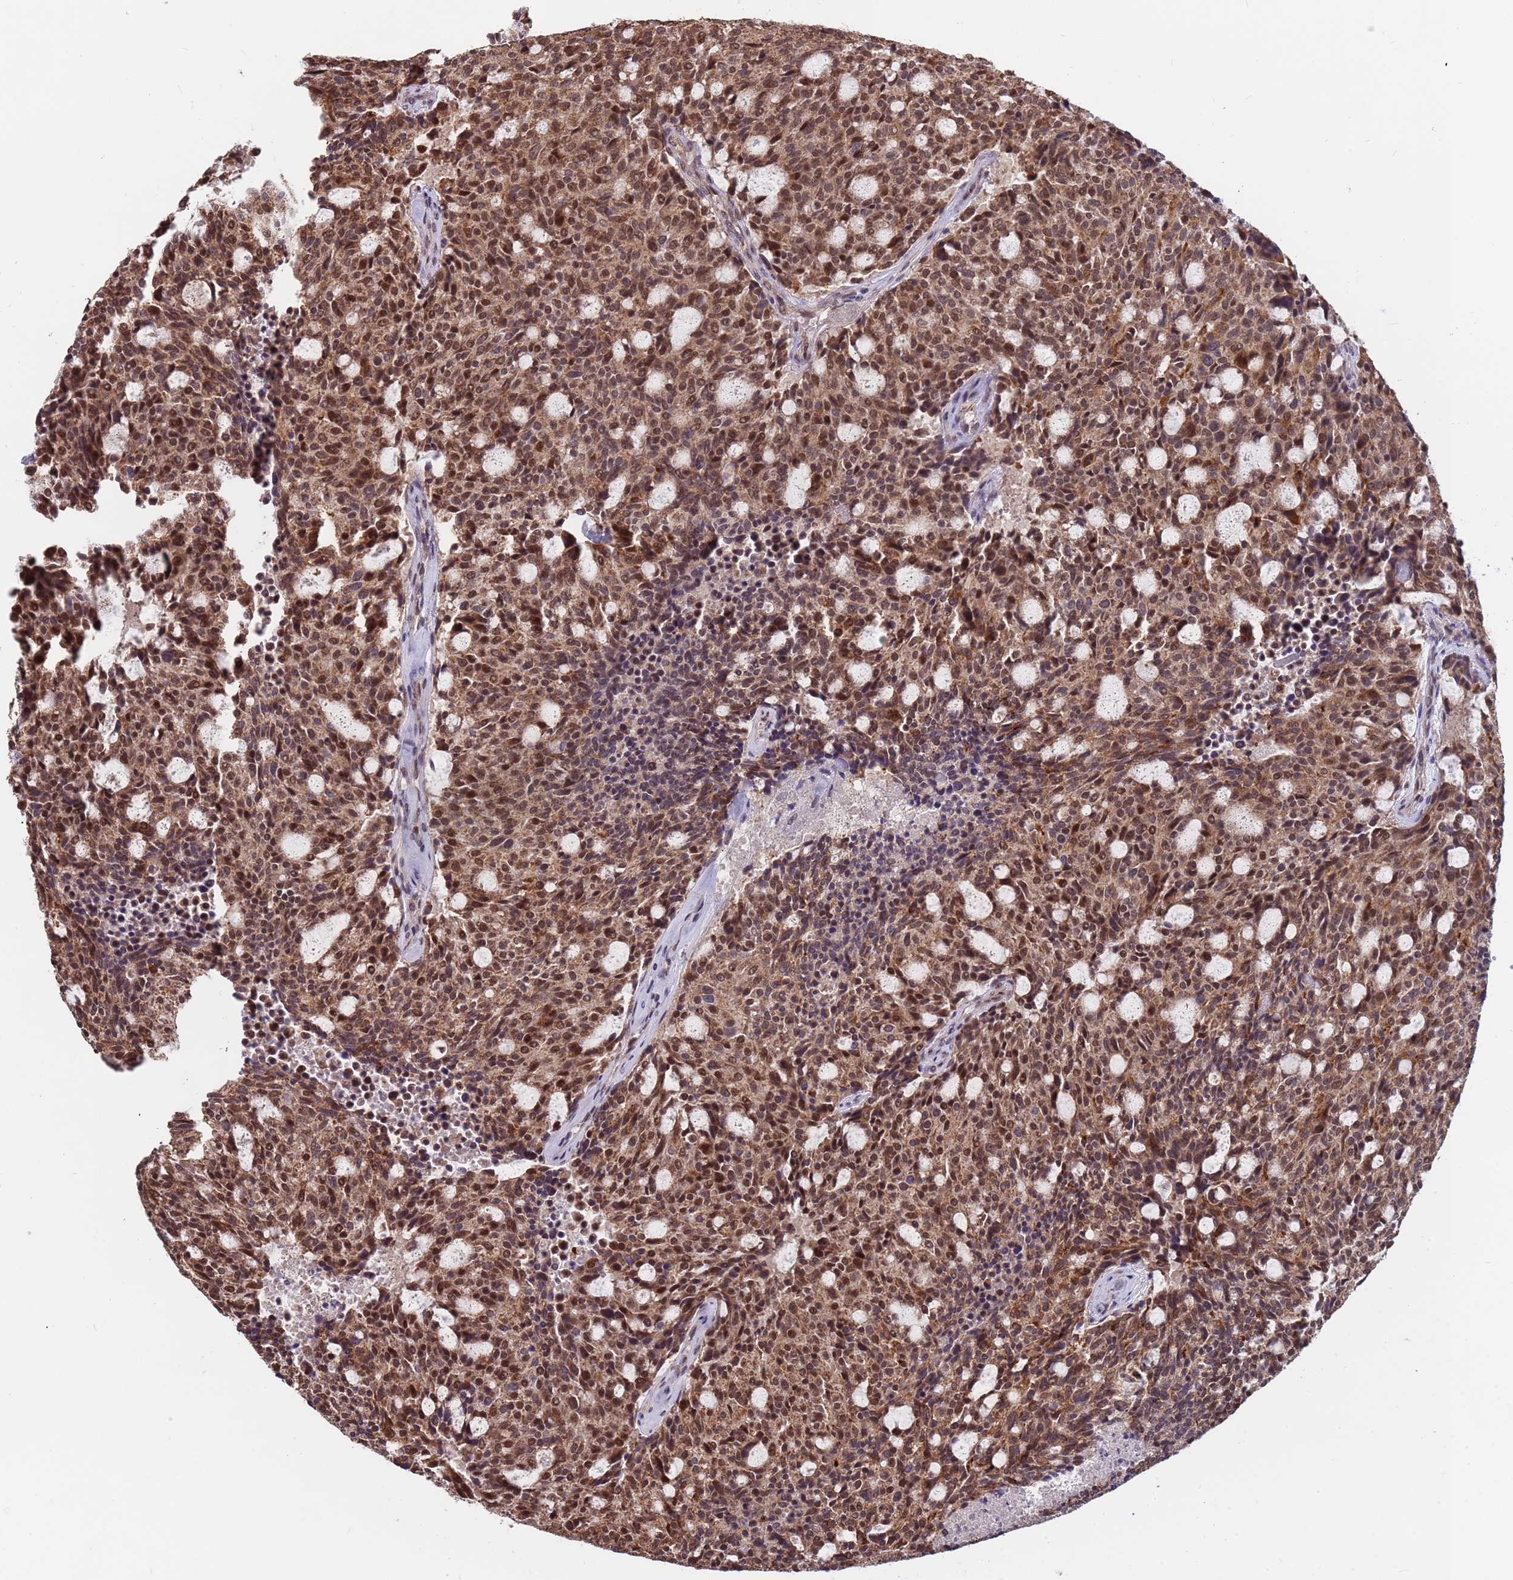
{"staining": {"intensity": "moderate", "quantity": ">75%", "location": "cytoplasmic/membranous,nuclear"}, "tissue": "carcinoid", "cell_type": "Tumor cells", "image_type": "cancer", "snomed": [{"axis": "morphology", "description": "Carcinoid, malignant, NOS"}, {"axis": "topography", "description": "Pancreas"}], "caption": "This micrograph shows immunohistochemistry (IHC) staining of carcinoid (malignant), with medium moderate cytoplasmic/membranous and nuclear positivity in about >75% of tumor cells.", "gene": "DENND2B", "patient": {"sex": "female", "age": 54}}